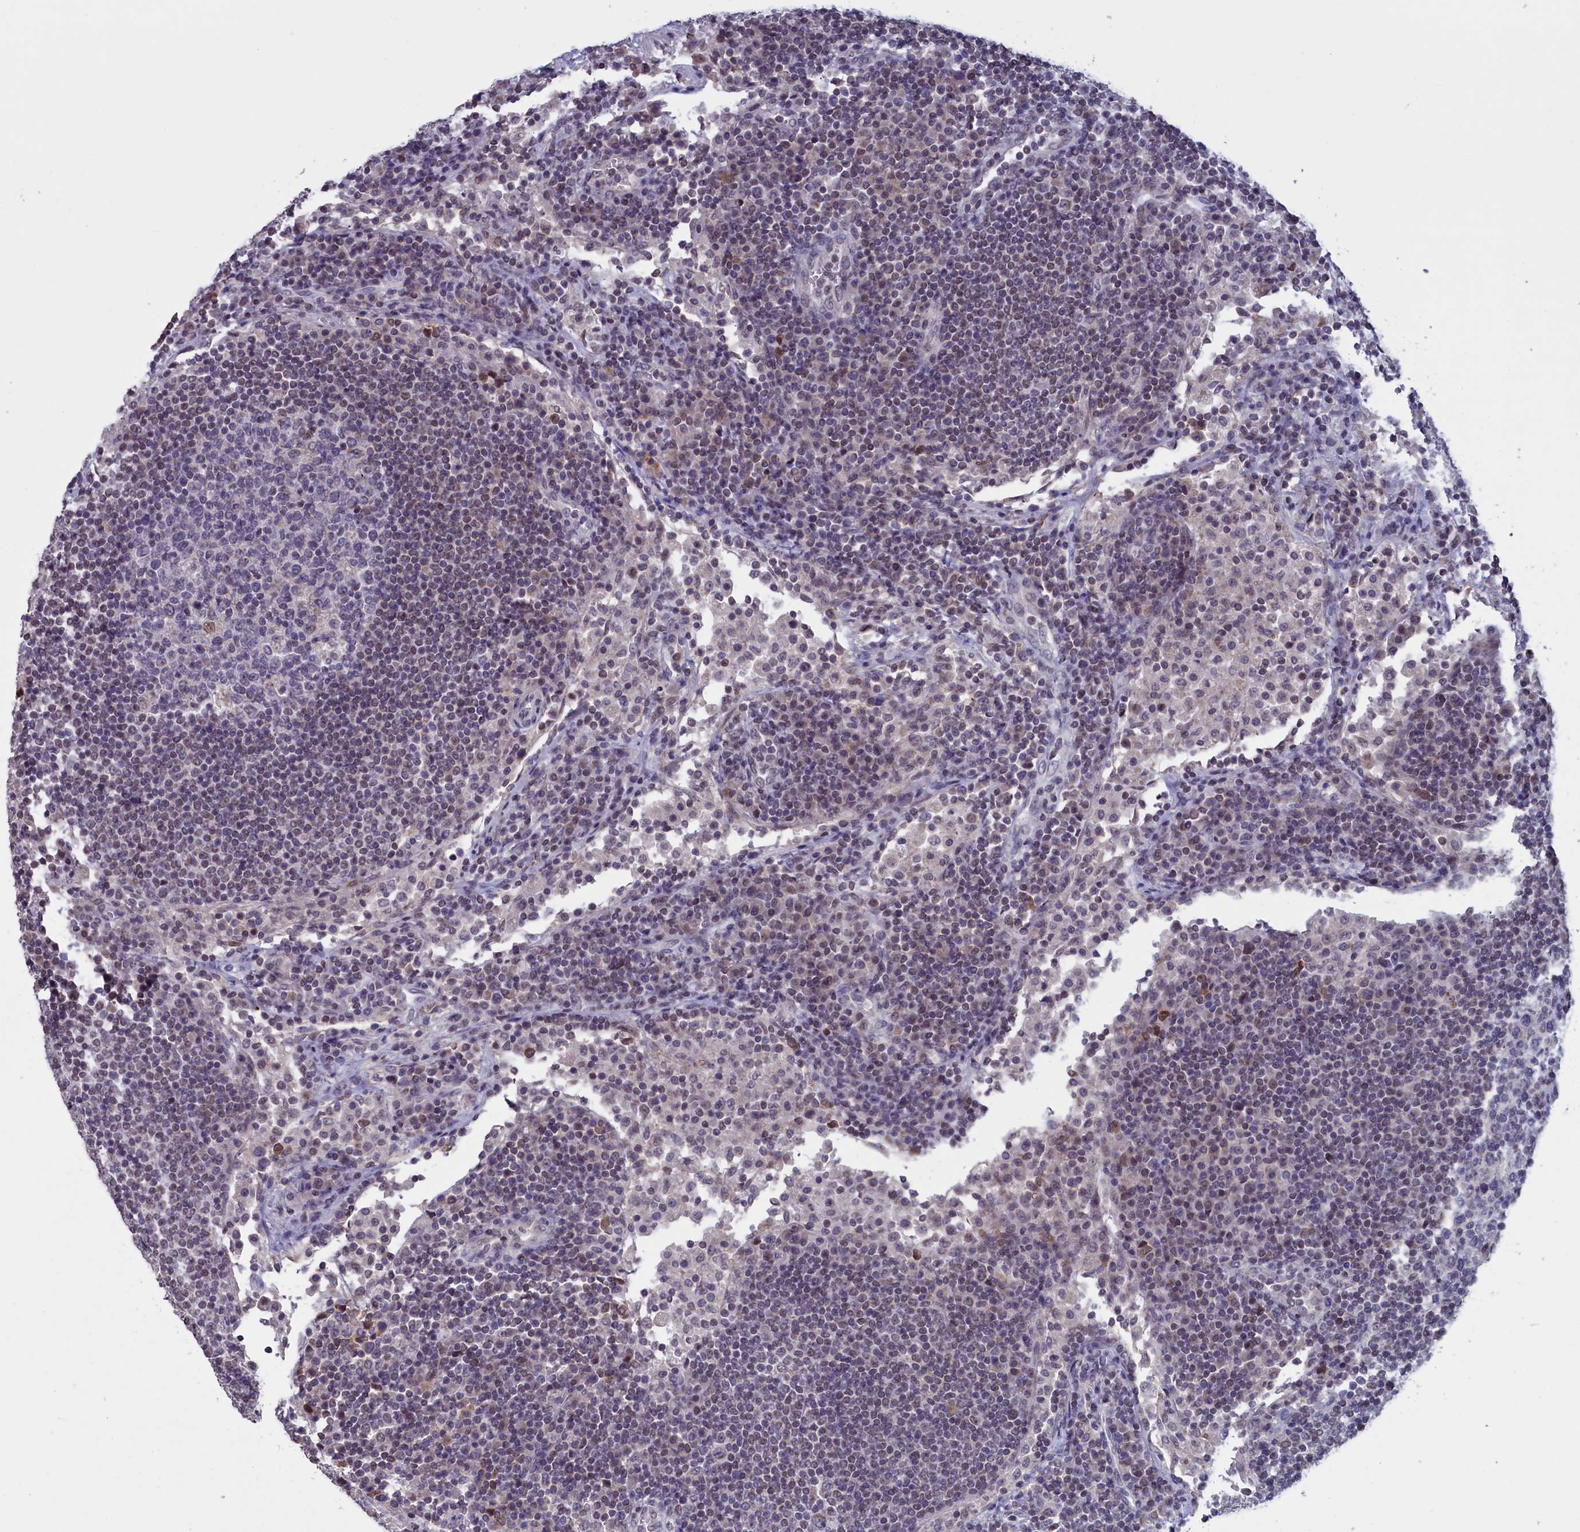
{"staining": {"intensity": "negative", "quantity": "none", "location": "none"}, "tissue": "lymph node", "cell_type": "Germinal center cells", "image_type": "normal", "snomed": [{"axis": "morphology", "description": "Normal tissue, NOS"}, {"axis": "topography", "description": "Lymph node"}], "caption": "Immunohistochemistry (IHC) image of unremarkable lymph node: lymph node stained with DAB (3,3'-diaminobenzidine) demonstrates no significant protein positivity in germinal center cells.", "gene": "PARS2", "patient": {"sex": "female", "age": 53}}